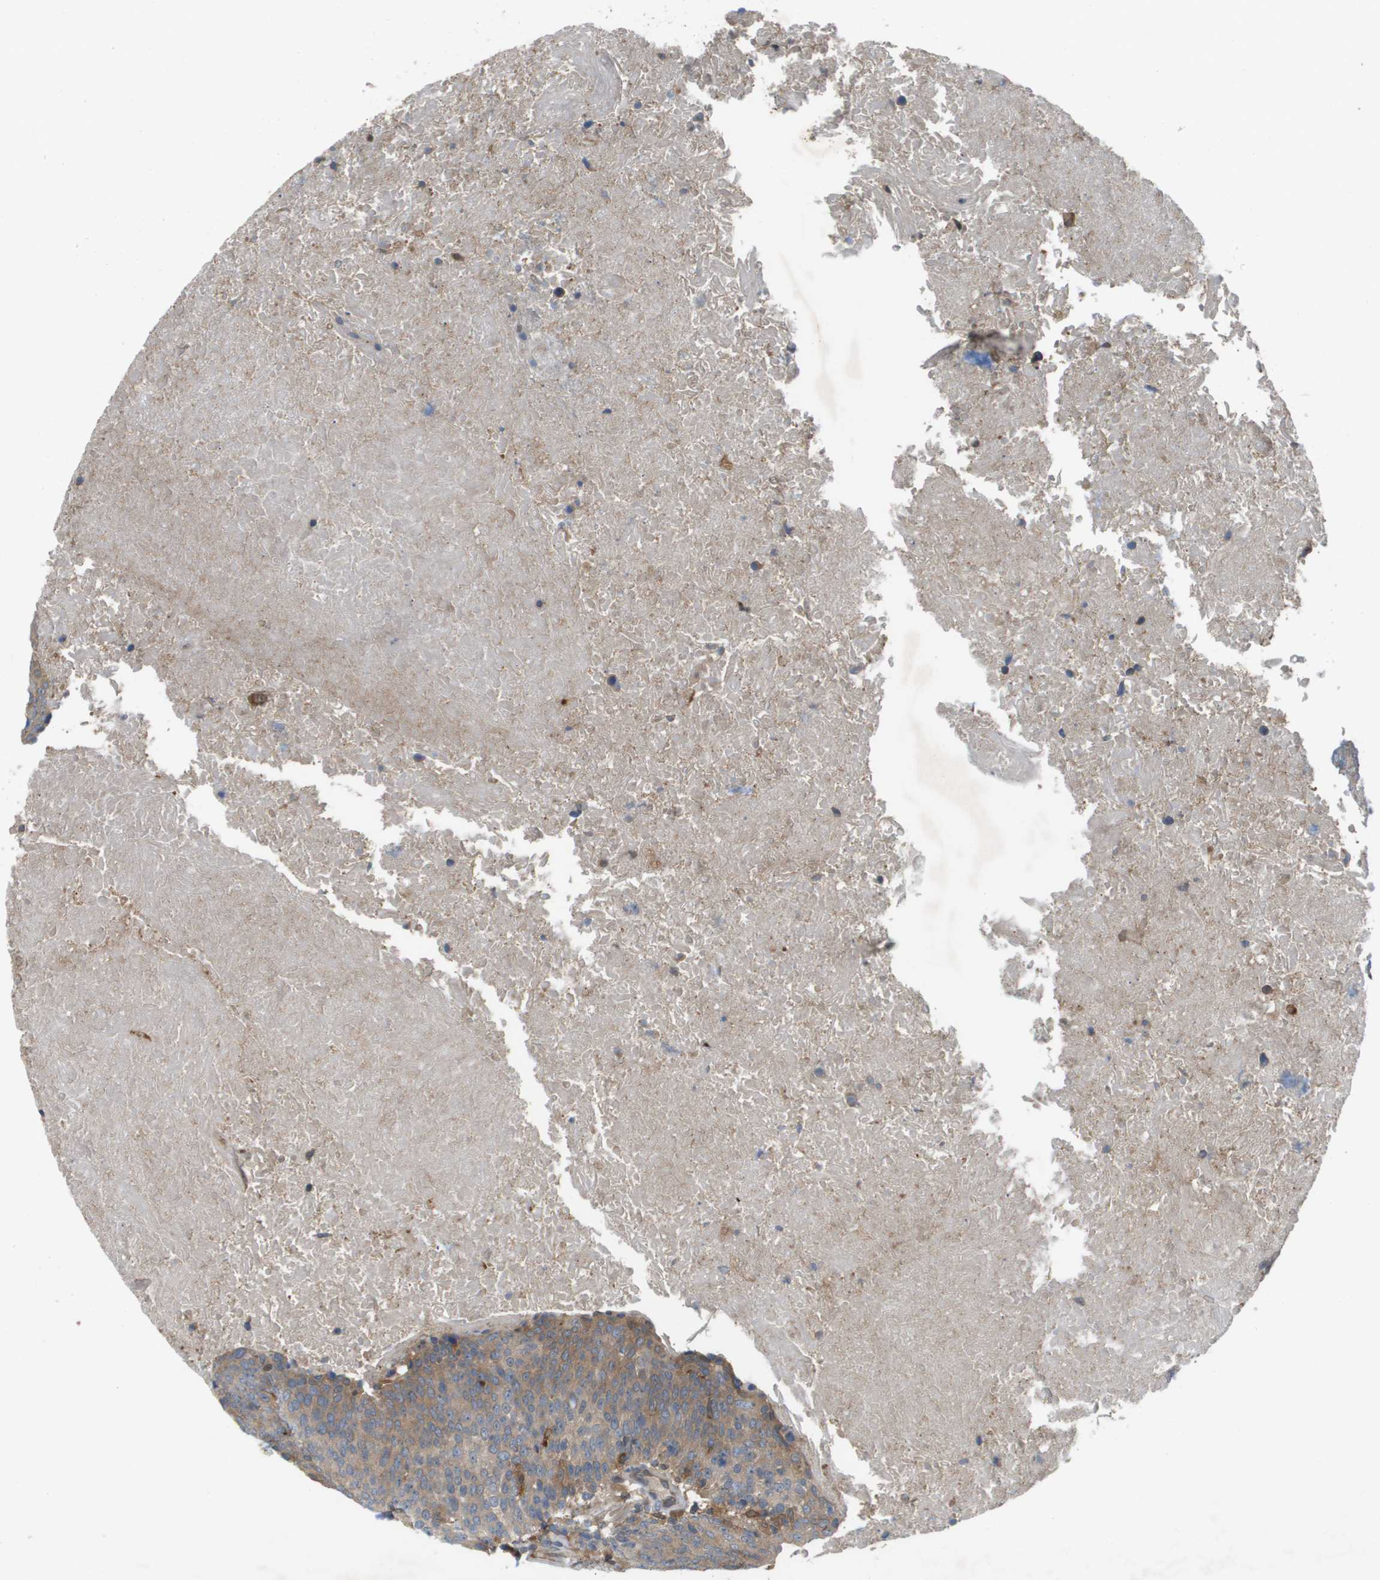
{"staining": {"intensity": "weak", "quantity": ">75%", "location": "cytoplasmic/membranous"}, "tissue": "head and neck cancer", "cell_type": "Tumor cells", "image_type": "cancer", "snomed": [{"axis": "morphology", "description": "Squamous cell carcinoma, NOS"}, {"axis": "morphology", "description": "Squamous cell carcinoma, metastatic, NOS"}, {"axis": "topography", "description": "Lymph node"}, {"axis": "topography", "description": "Head-Neck"}], "caption": "A high-resolution histopathology image shows IHC staining of head and neck cancer, which exhibits weak cytoplasmic/membranous positivity in approximately >75% of tumor cells. (Brightfield microscopy of DAB IHC at high magnification).", "gene": "PALD1", "patient": {"sex": "male", "age": 62}}